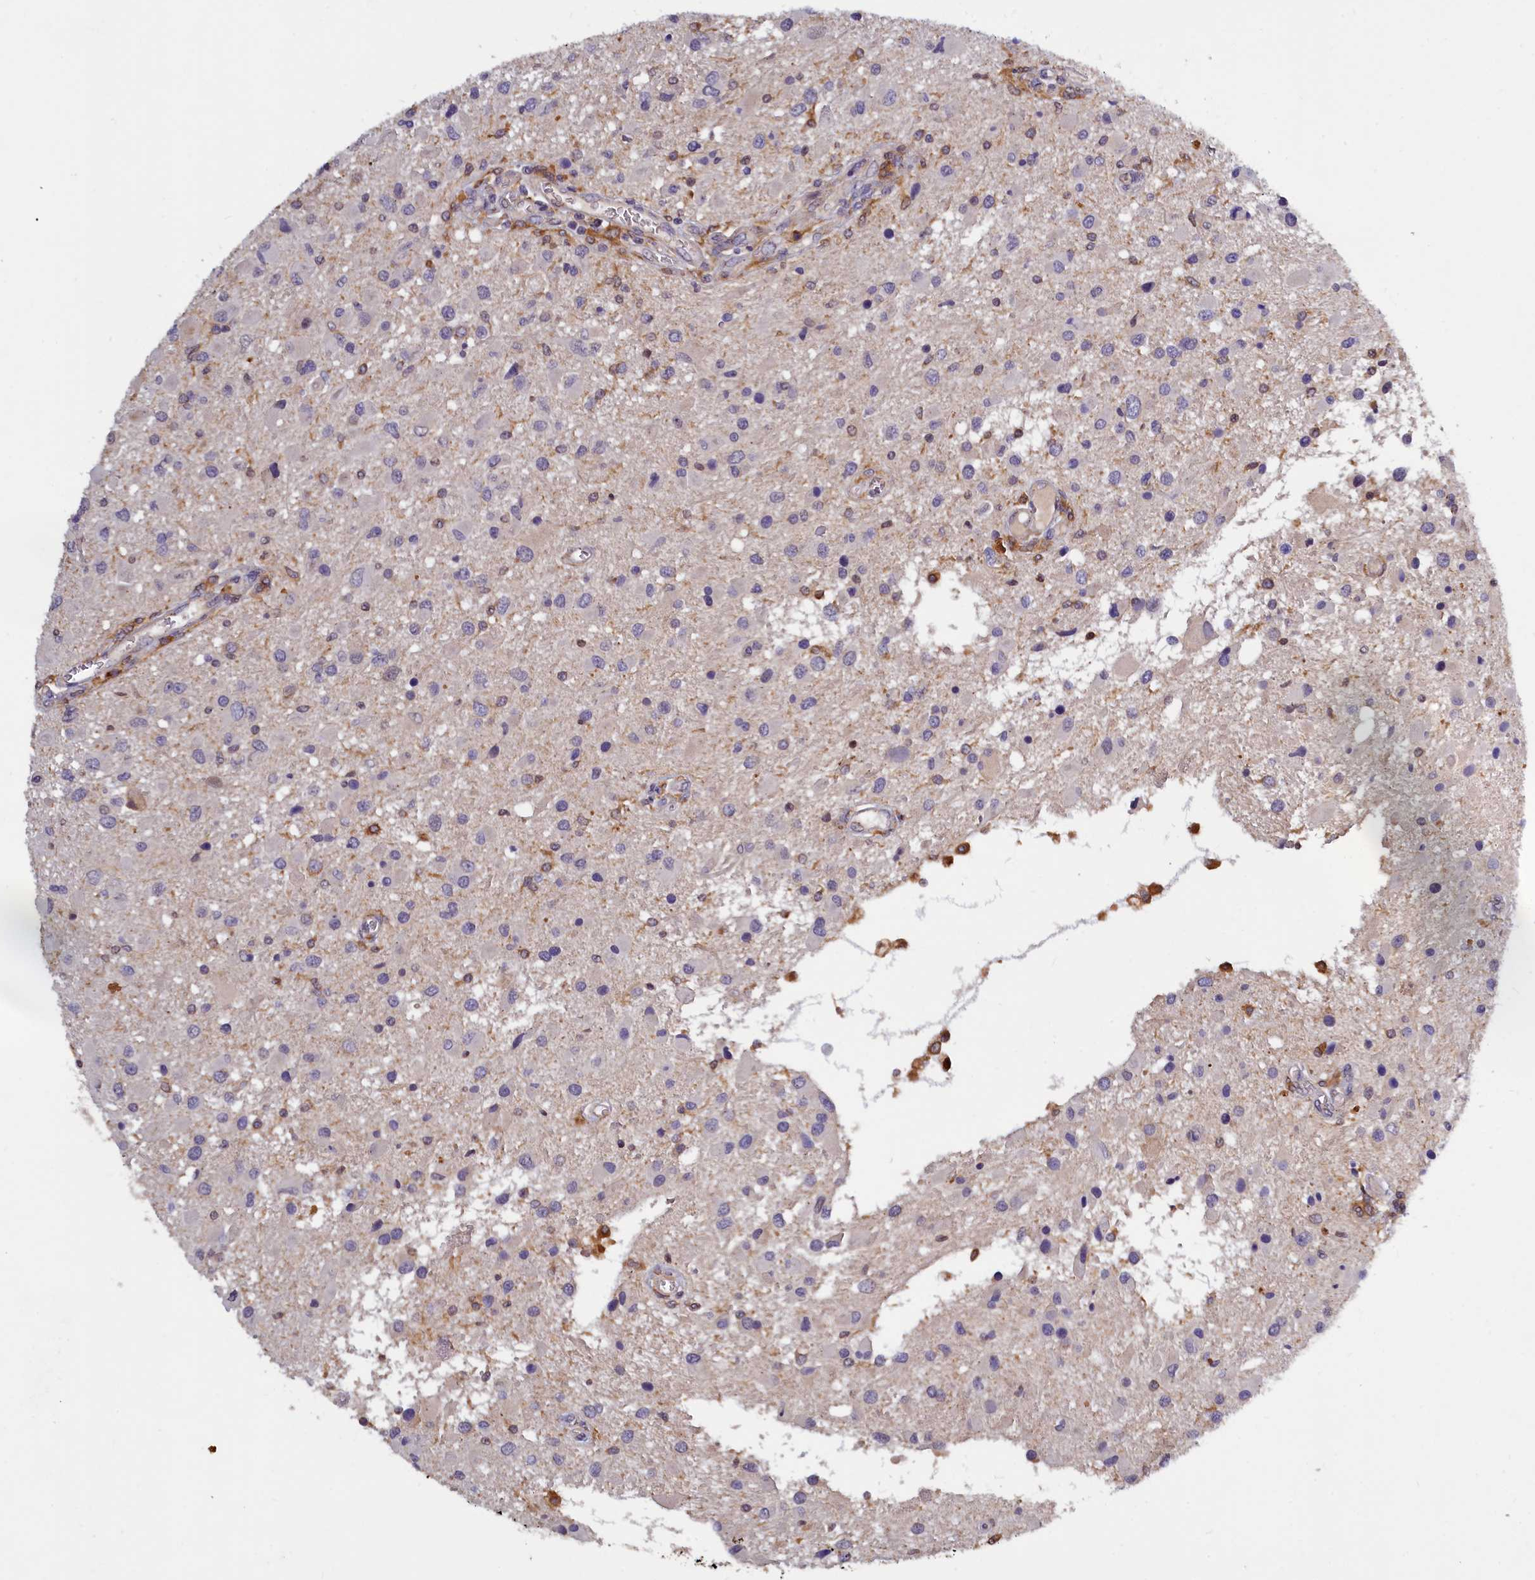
{"staining": {"intensity": "negative", "quantity": "none", "location": "none"}, "tissue": "glioma", "cell_type": "Tumor cells", "image_type": "cancer", "snomed": [{"axis": "morphology", "description": "Glioma, malignant, High grade"}, {"axis": "topography", "description": "Brain"}], "caption": "An image of human glioma is negative for staining in tumor cells.", "gene": "NAIP", "patient": {"sex": "male", "age": 53}}